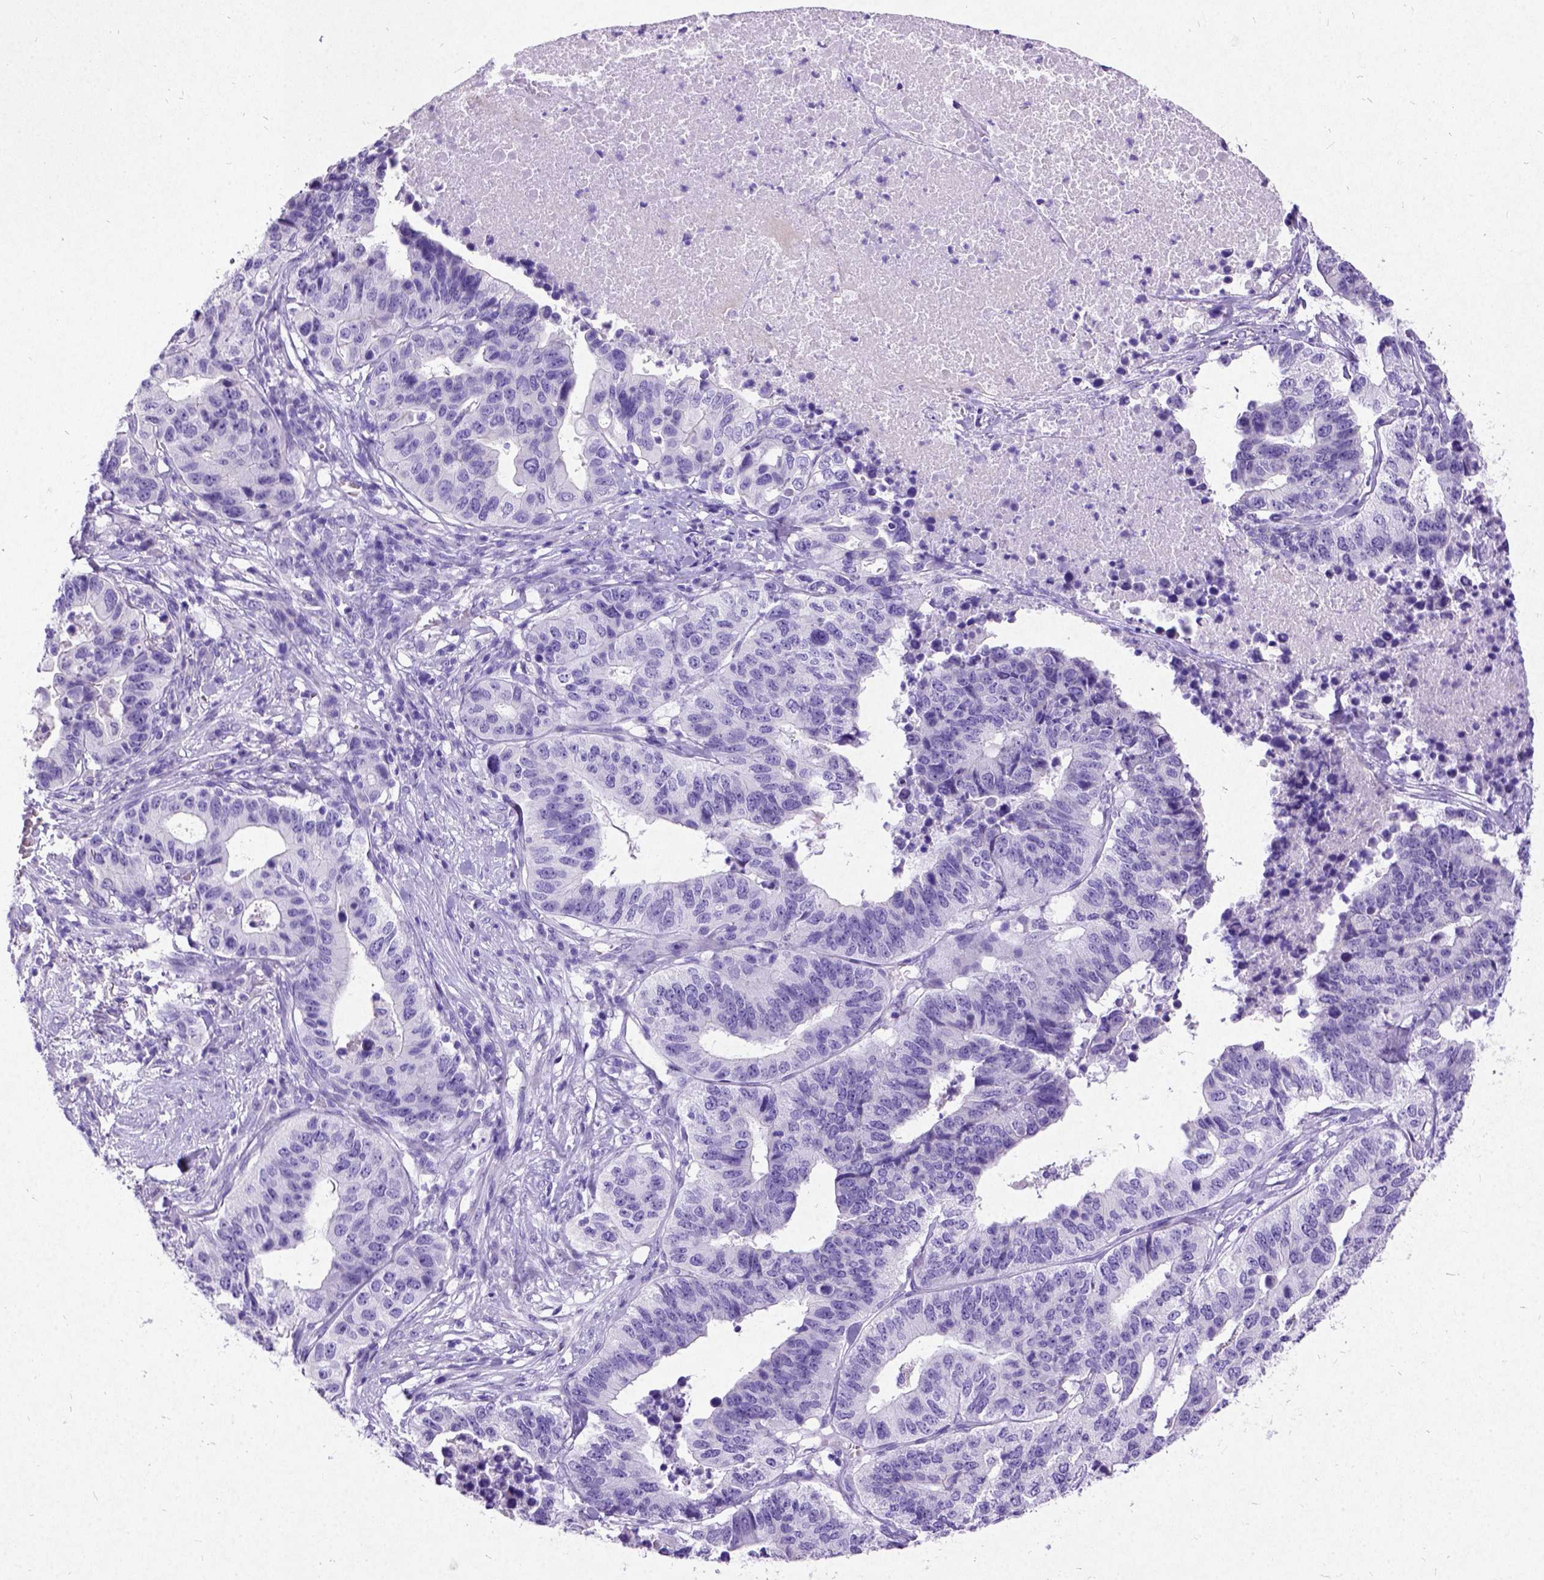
{"staining": {"intensity": "negative", "quantity": "none", "location": "none"}, "tissue": "stomach cancer", "cell_type": "Tumor cells", "image_type": "cancer", "snomed": [{"axis": "morphology", "description": "Adenocarcinoma, NOS"}, {"axis": "topography", "description": "Stomach, upper"}], "caption": "Stomach adenocarcinoma was stained to show a protein in brown. There is no significant staining in tumor cells.", "gene": "NEUROD4", "patient": {"sex": "female", "age": 67}}